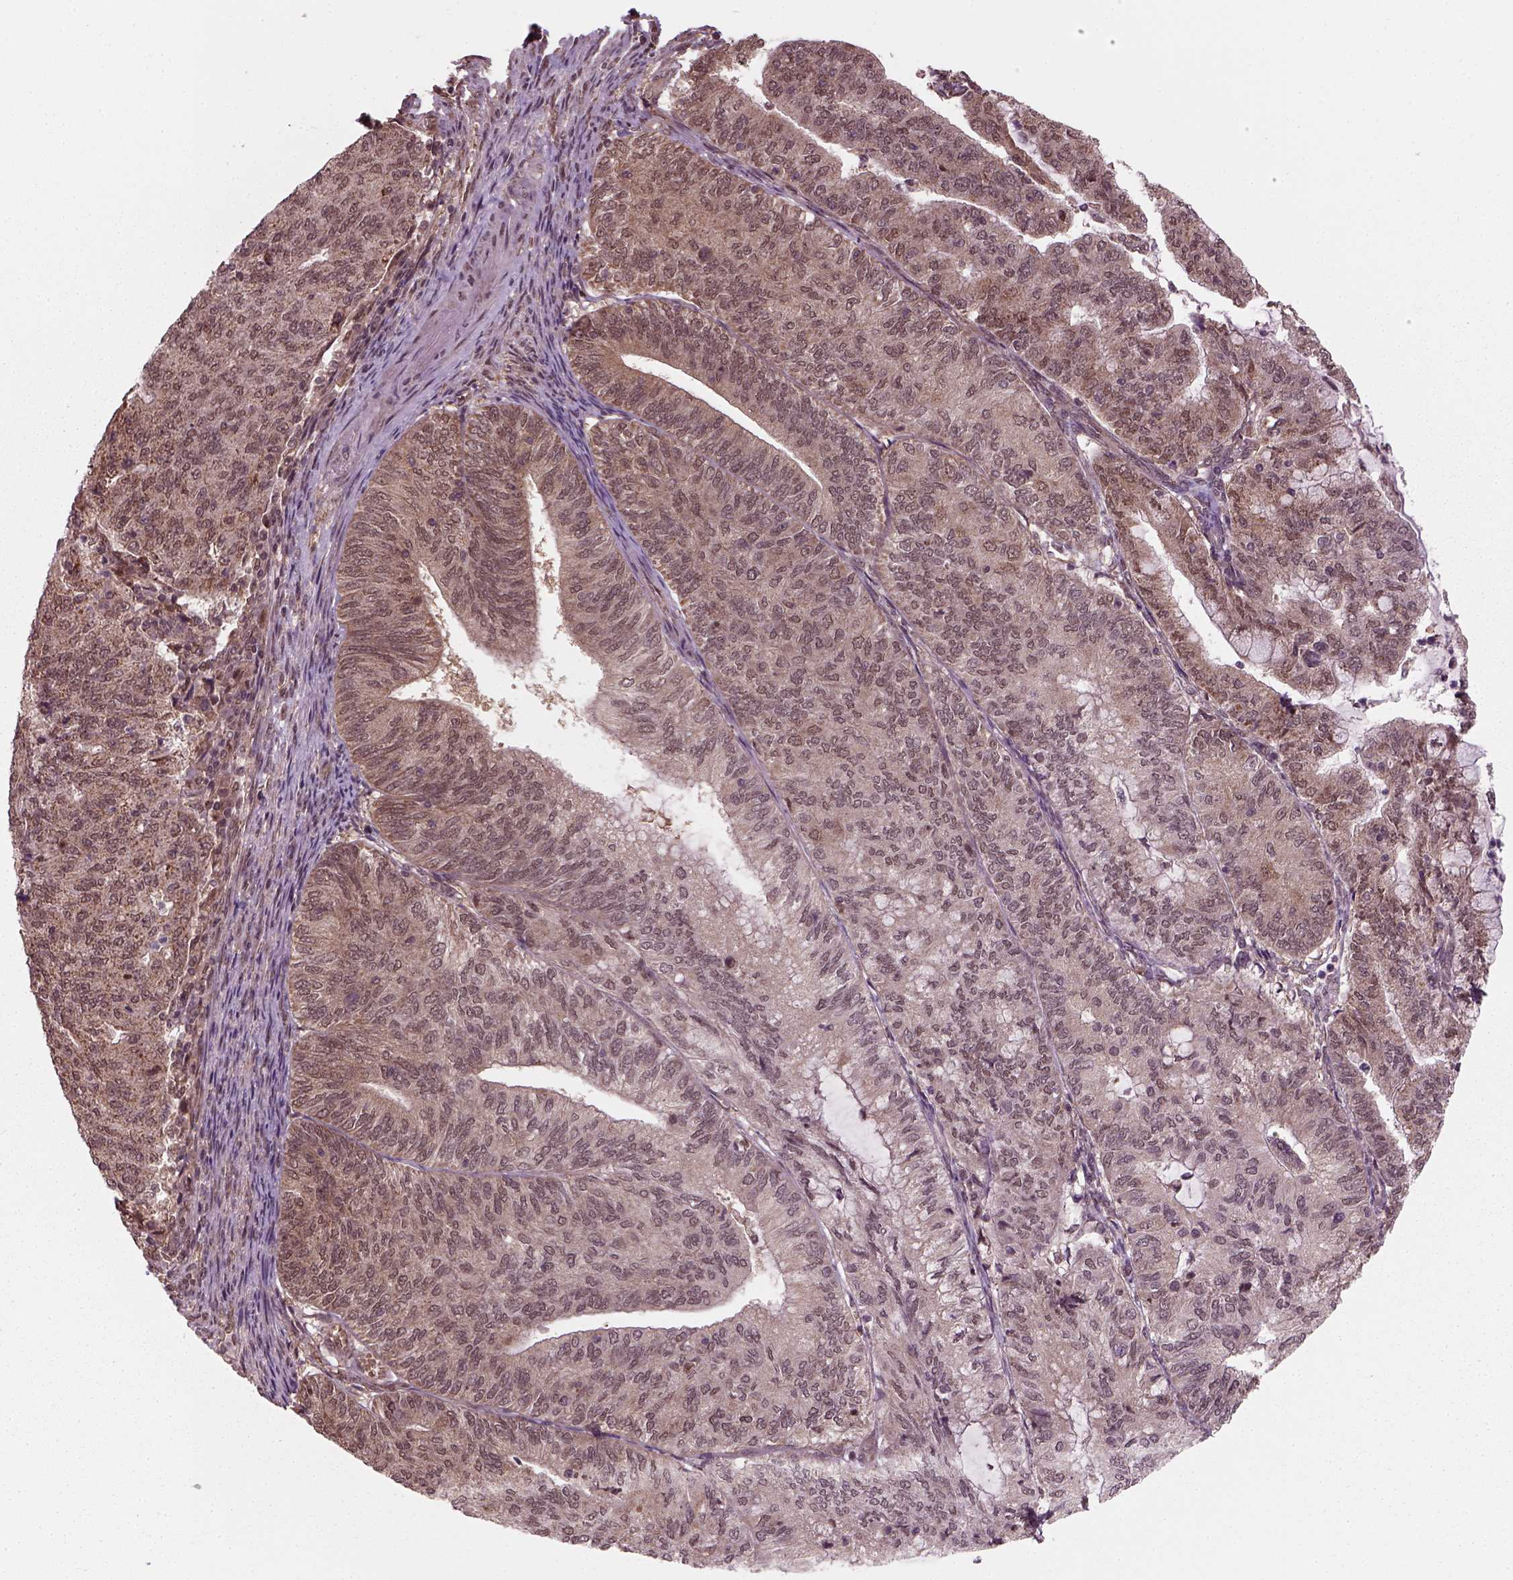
{"staining": {"intensity": "moderate", "quantity": ">75%", "location": "cytoplasmic/membranous"}, "tissue": "endometrial cancer", "cell_type": "Tumor cells", "image_type": "cancer", "snomed": [{"axis": "morphology", "description": "Adenocarcinoma, NOS"}, {"axis": "topography", "description": "Endometrium"}], "caption": "About >75% of tumor cells in human endometrial cancer reveal moderate cytoplasmic/membranous protein positivity as visualized by brown immunohistochemical staining.", "gene": "NUDT9", "patient": {"sex": "female", "age": 82}}